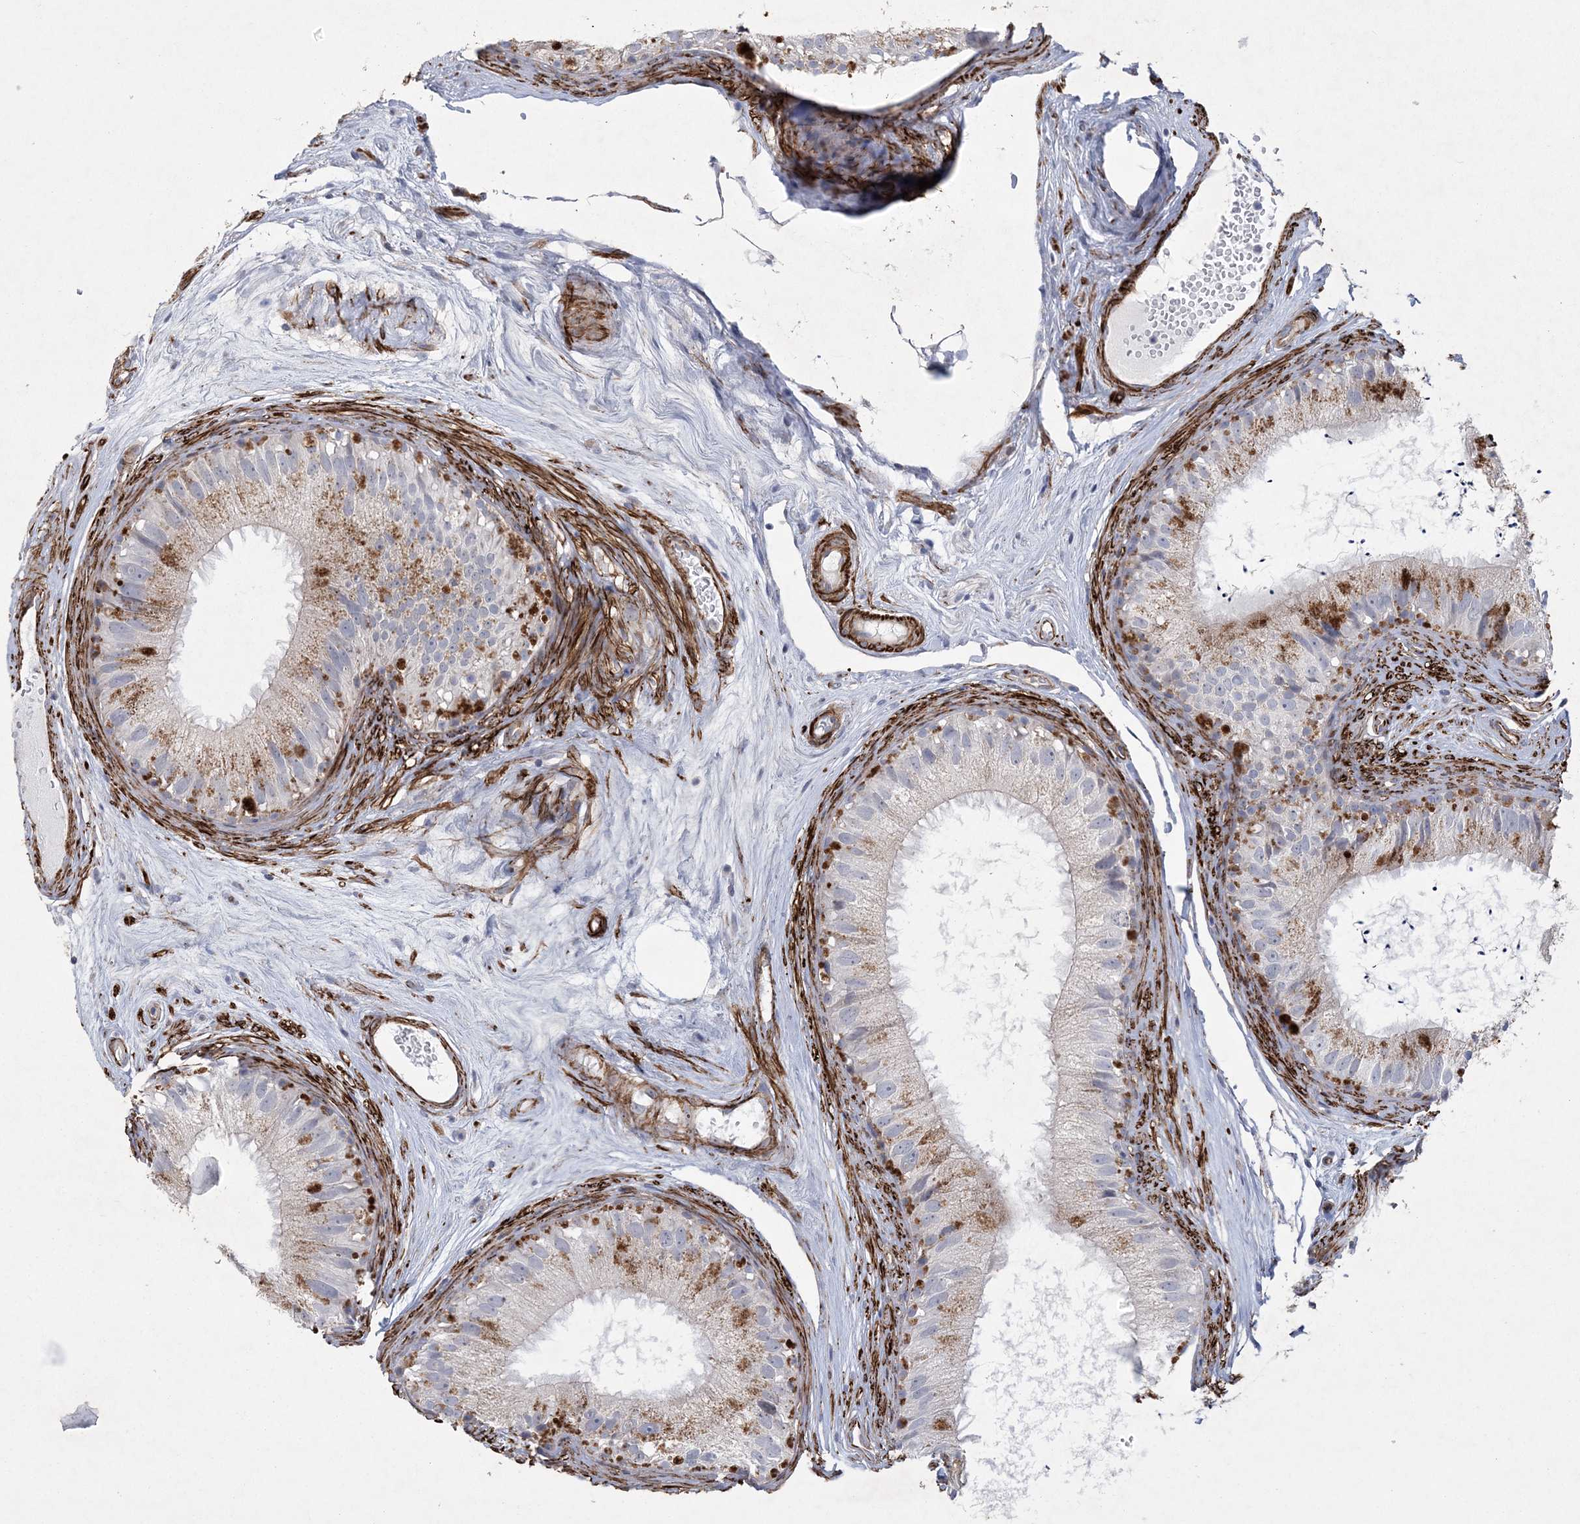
{"staining": {"intensity": "moderate", "quantity": "<25%", "location": "cytoplasmic/membranous"}, "tissue": "epididymis", "cell_type": "Glandular cells", "image_type": "normal", "snomed": [{"axis": "morphology", "description": "Normal tissue, NOS"}, {"axis": "topography", "description": "Epididymis"}], "caption": "The immunohistochemical stain shows moderate cytoplasmic/membranous staining in glandular cells of normal epididymis. (brown staining indicates protein expression, while blue staining denotes nuclei).", "gene": "ARSJ", "patient": {"sex": "male", "age": 77}}